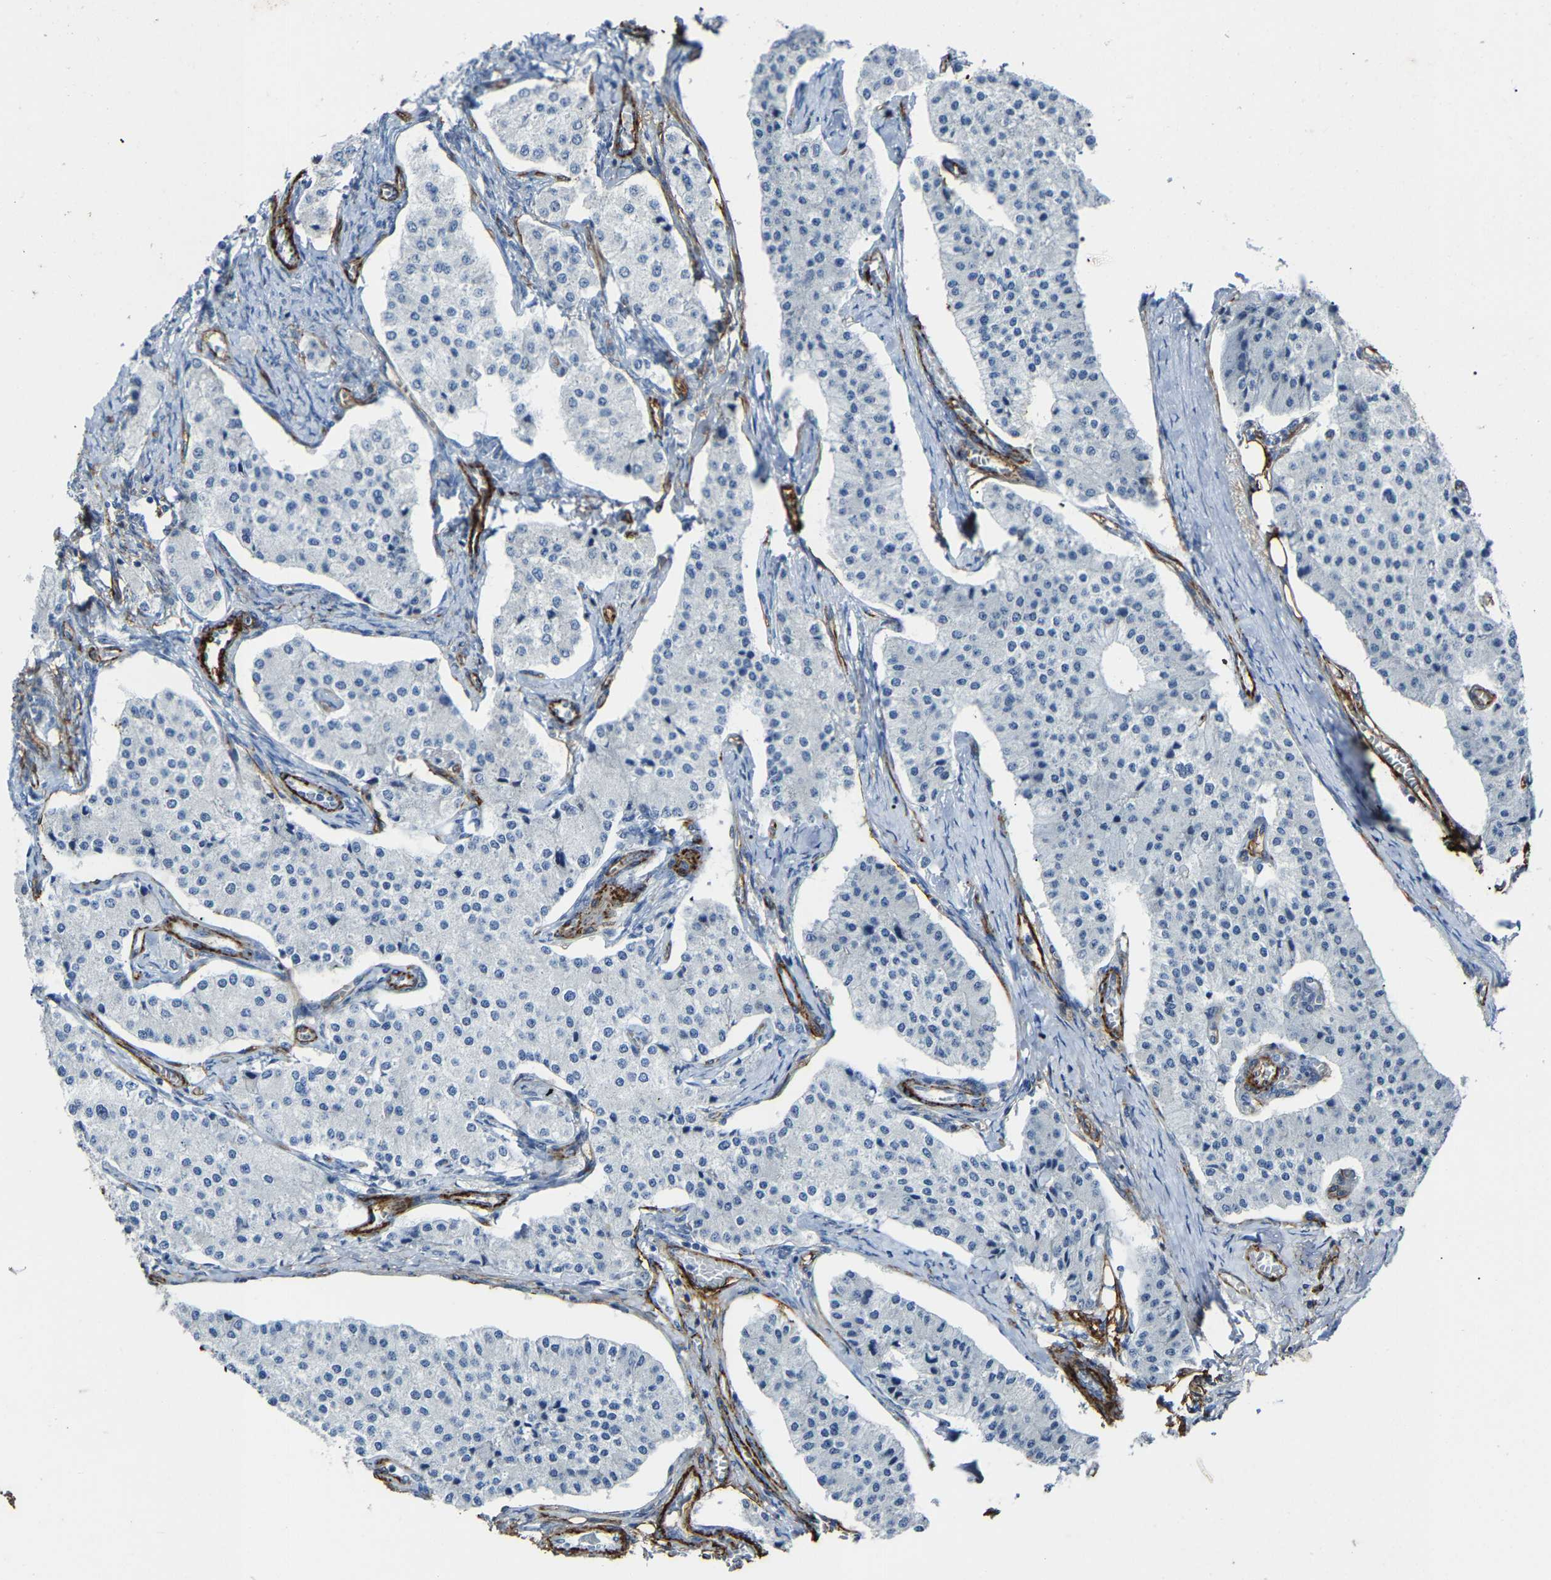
{"staining": {"intensity": "negative", "quantity": "none", "location": "none"}, "tissue": "carcinoid", "cell_type": "Tumor cells", "image_type": "cancer", "snomed": [{"axis": "morphology", "description": "Carcinoid, malignant, NOS"}, {"axis": "topography", "description": "Colon"}], "caption": "High magnification brightfield microscopy of carcinoid stained with DAB (3,3'-diaminobenzidine) (brown) and counterstained with hematoxylin (blue): tumor cells show no significant positivity.", "gene": "DDX5", "patient": {"sex": "female", "age": 52}}